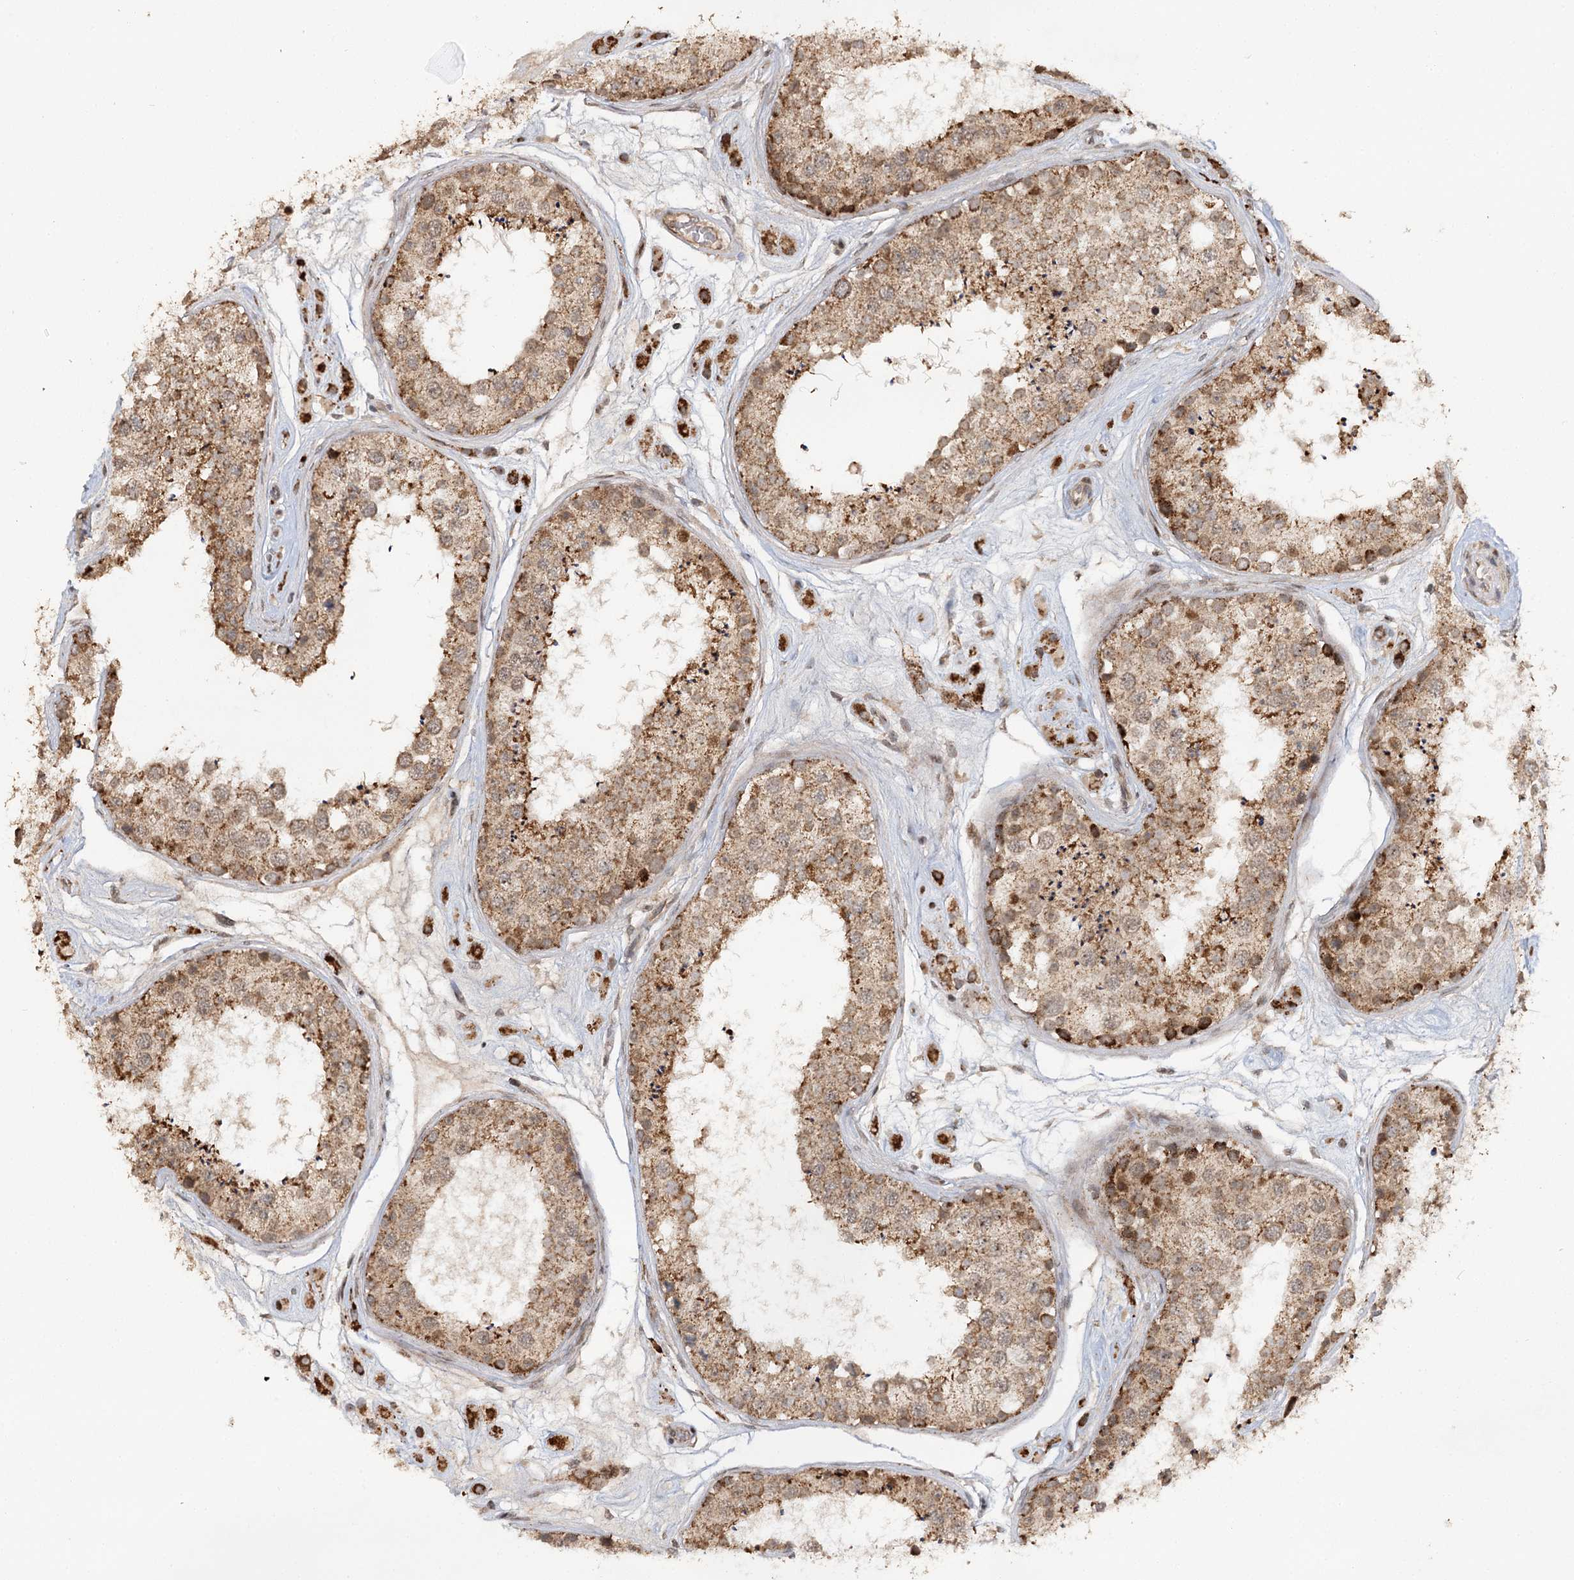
{"staining": {"intensity": "moderate", "quantity": ">75%", "location": "cytoplasmic/membranous"}, "tissue": "testis", "cell_type": "Cells in seminiferous ducts", "image_type": "normal", "snomed": [{"axis": "morphology", "description": "Normal tissue, NOS"}, {"axis": "topography", "description": "Testis"}], "caption": "Cells in seminiferous ducts demonstrate moderate cytoplasmic/membranous staining in about >75% of cells in unremarkable testis.", "gene": "ZNRF3", "patient": {"sex": "male", "age": 25}}